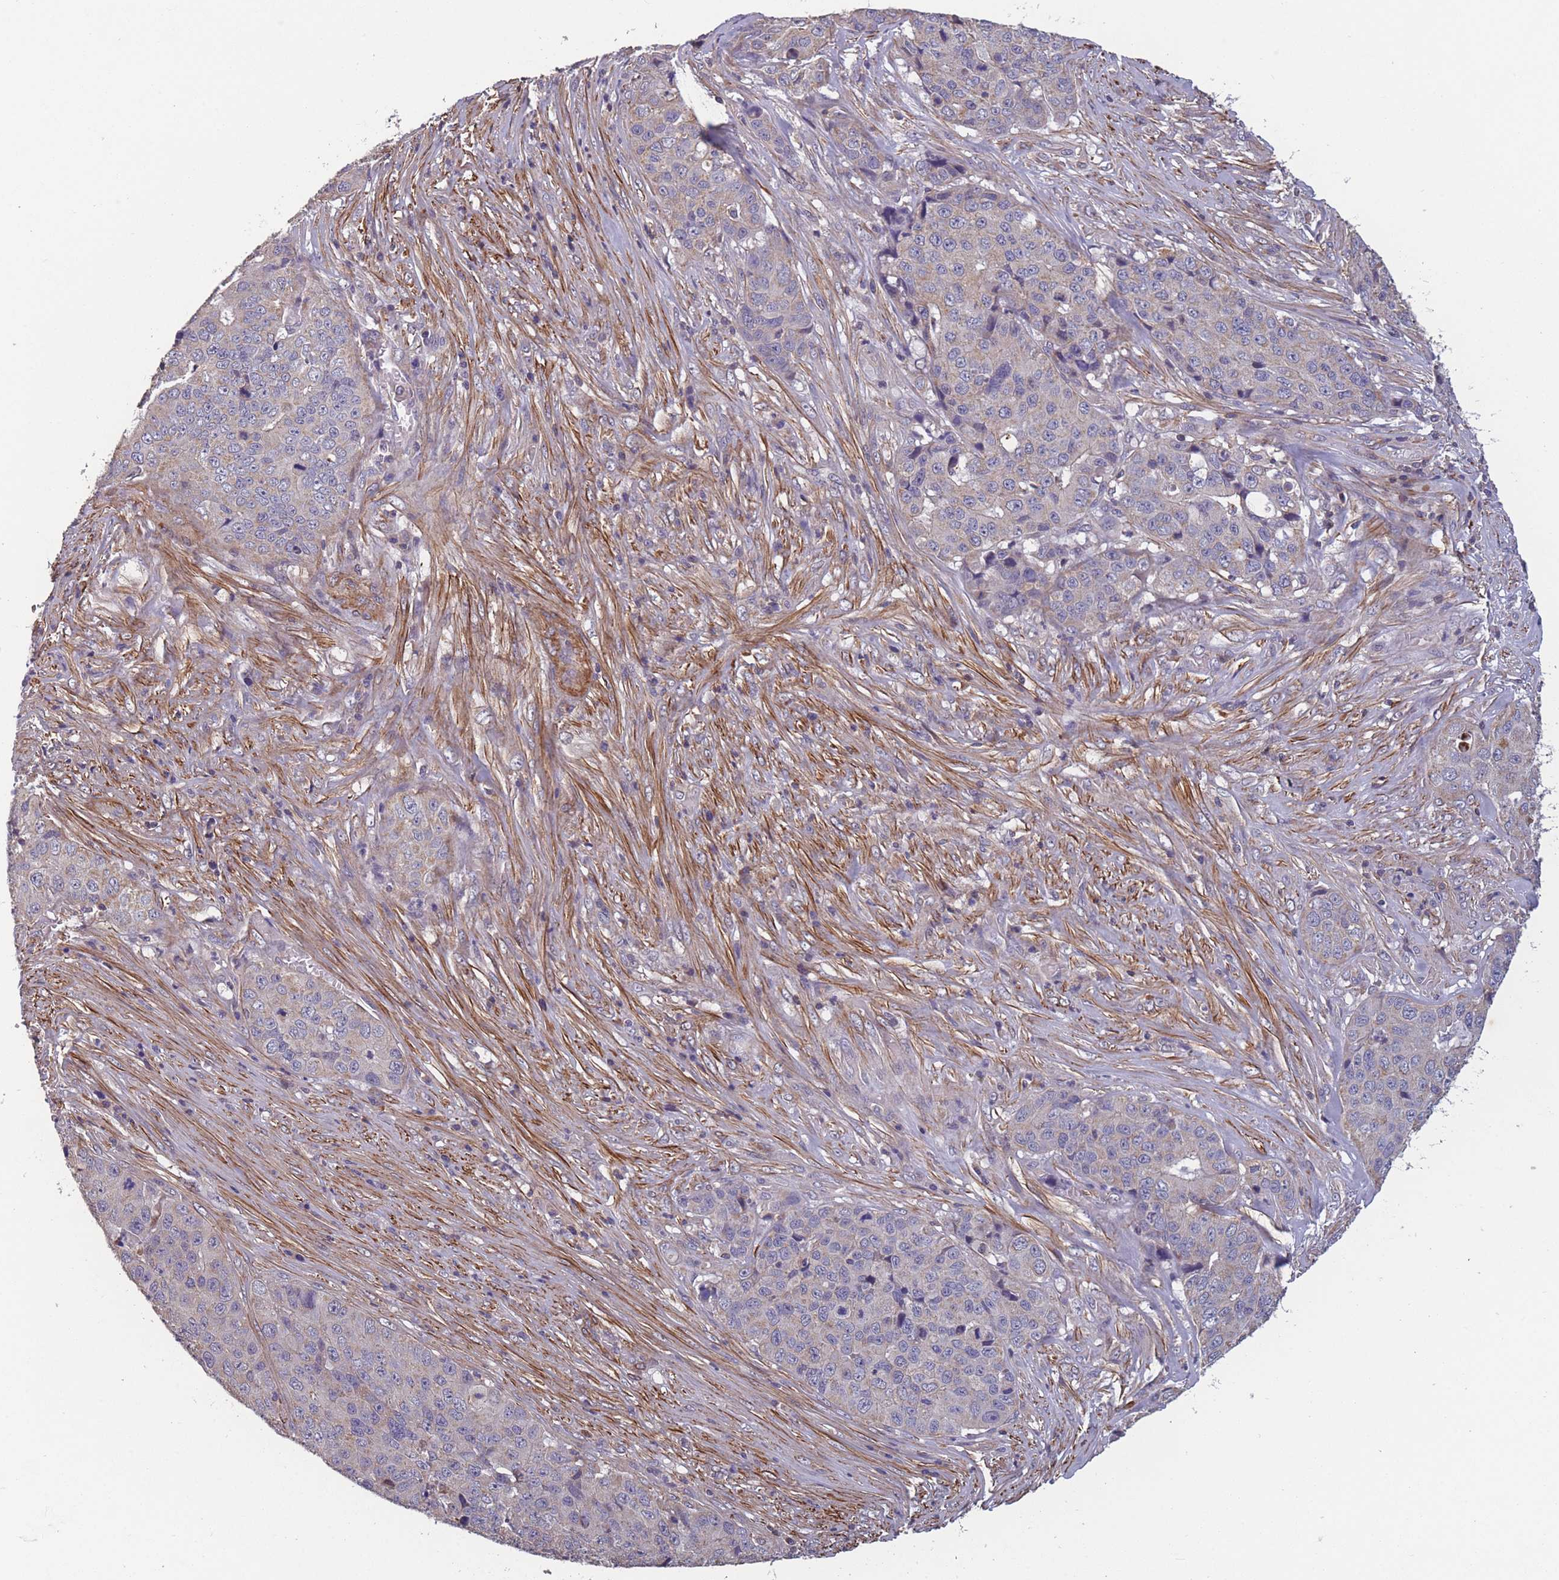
{"staining": {"intensity": "weak", "quantity": "<25%", "location": "cytoplasmic/membranous"}, "tissue": "stomach cancer", "cell_type": "Tumor cells", "image_type": "cancer", "snomed": [{"axis": "morphology", "description": "Adenocarcinoma, NOS"}, {"axis": "topography", "description": "Stomach"}], "caption": "The IHC image has no significant positivity in tumor cells of stomach cancer tissue.", "gene": "TOMM40L", "patient": {"sex": "male", "age": 71}}